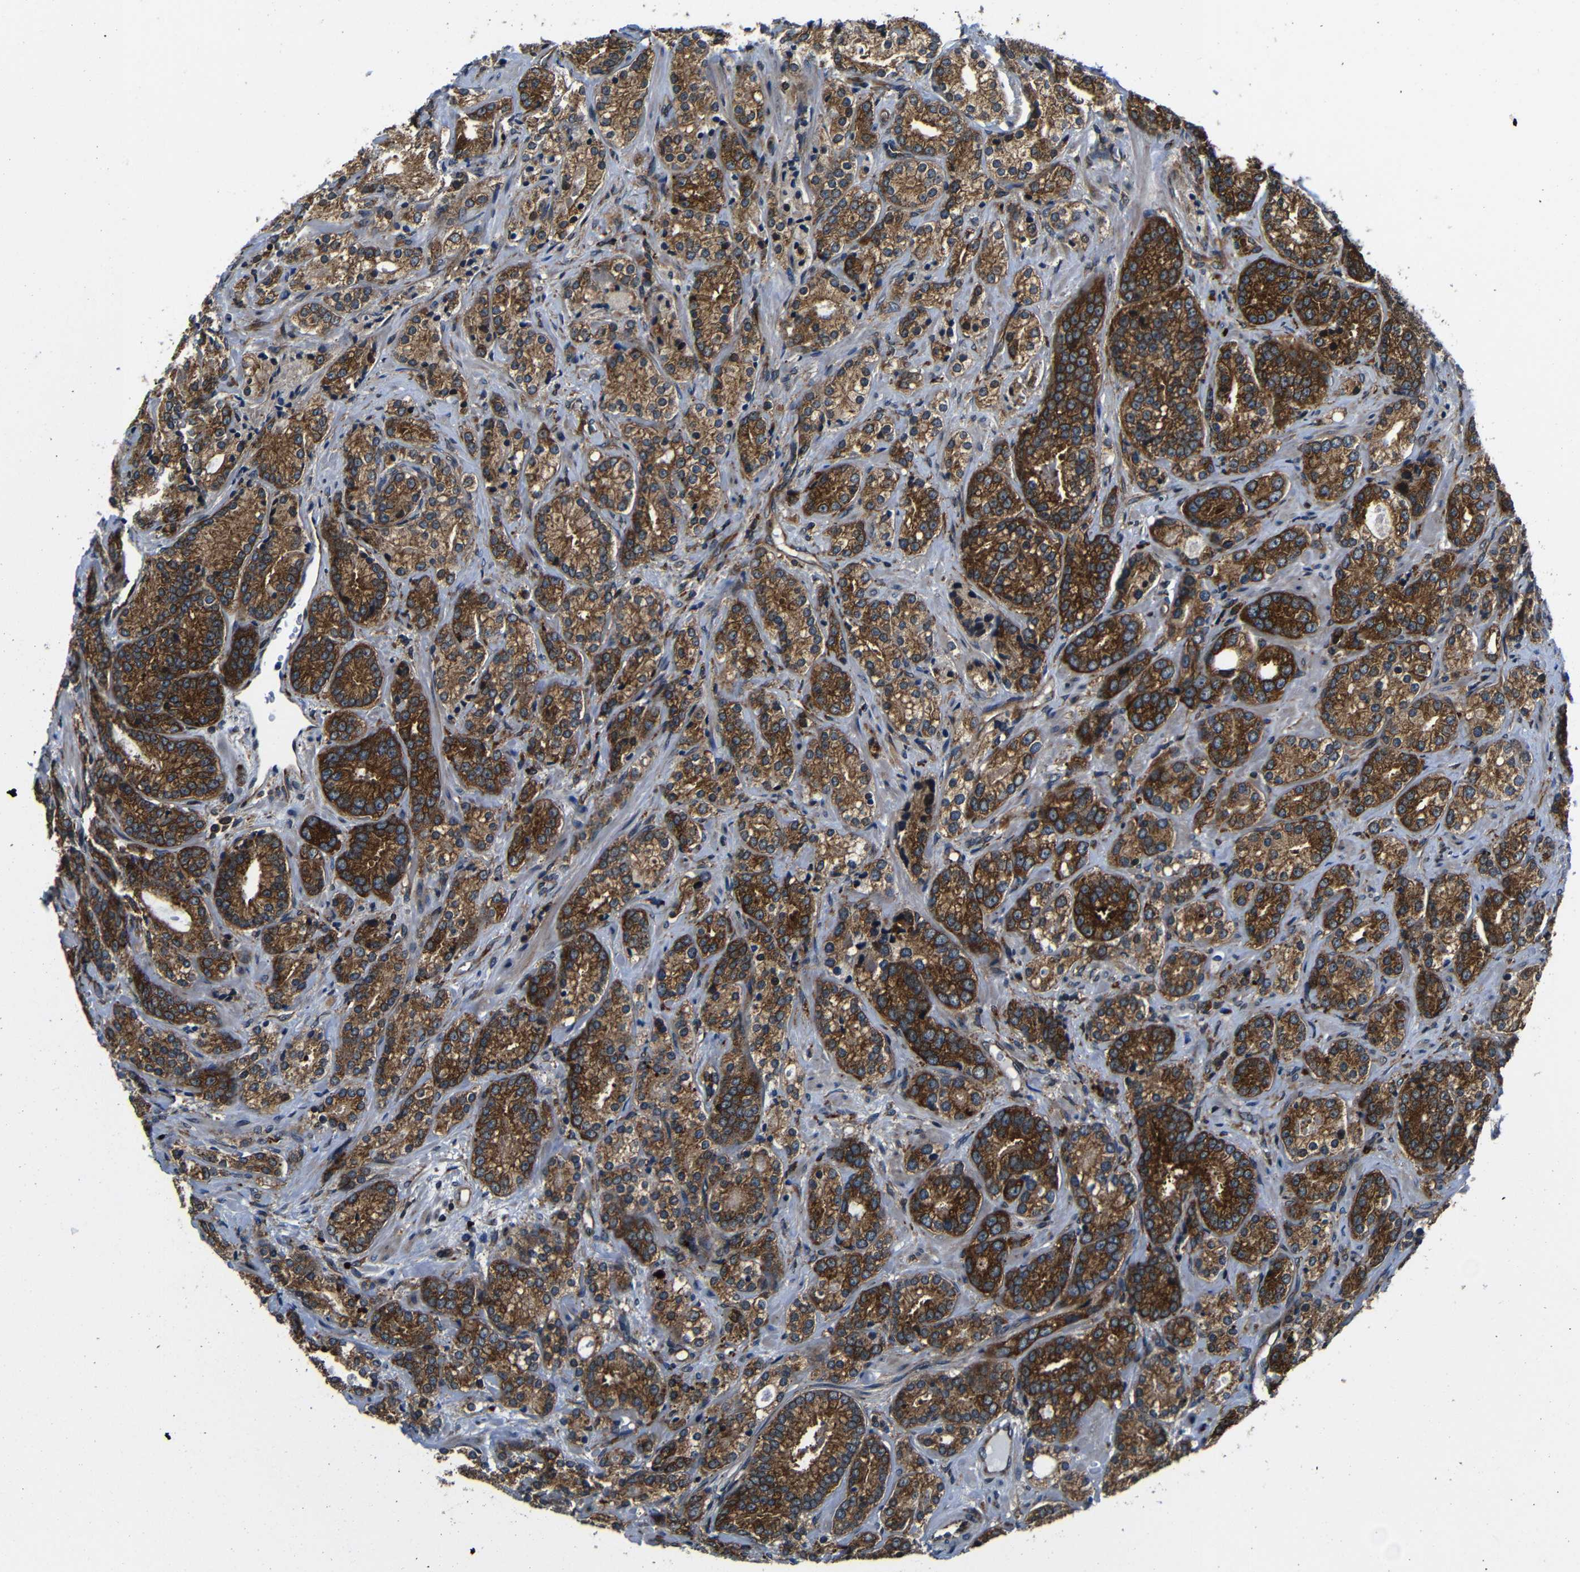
{"staining": {"intensity": "strong", "quantity": ">75%", "location": "cytoplasmic/membranous"}, "tissue": "prostate cancer", "cell_type": "Tumor cells", "image_type": "cancer", "snomed": [{"axis": "morphology", "description": "Adenocarcinoma, High grade"}, {"axis": "topography", "description": "Prostate"}], "caption": "This is a histology image of immunohistochemistry (IHC) staining of prostate cancer, which shows strong expression in the cytoplasmic/membranous of tumor cells.", "gene": "ABCE1", "patient": {"sex": "male", "age": 61}}